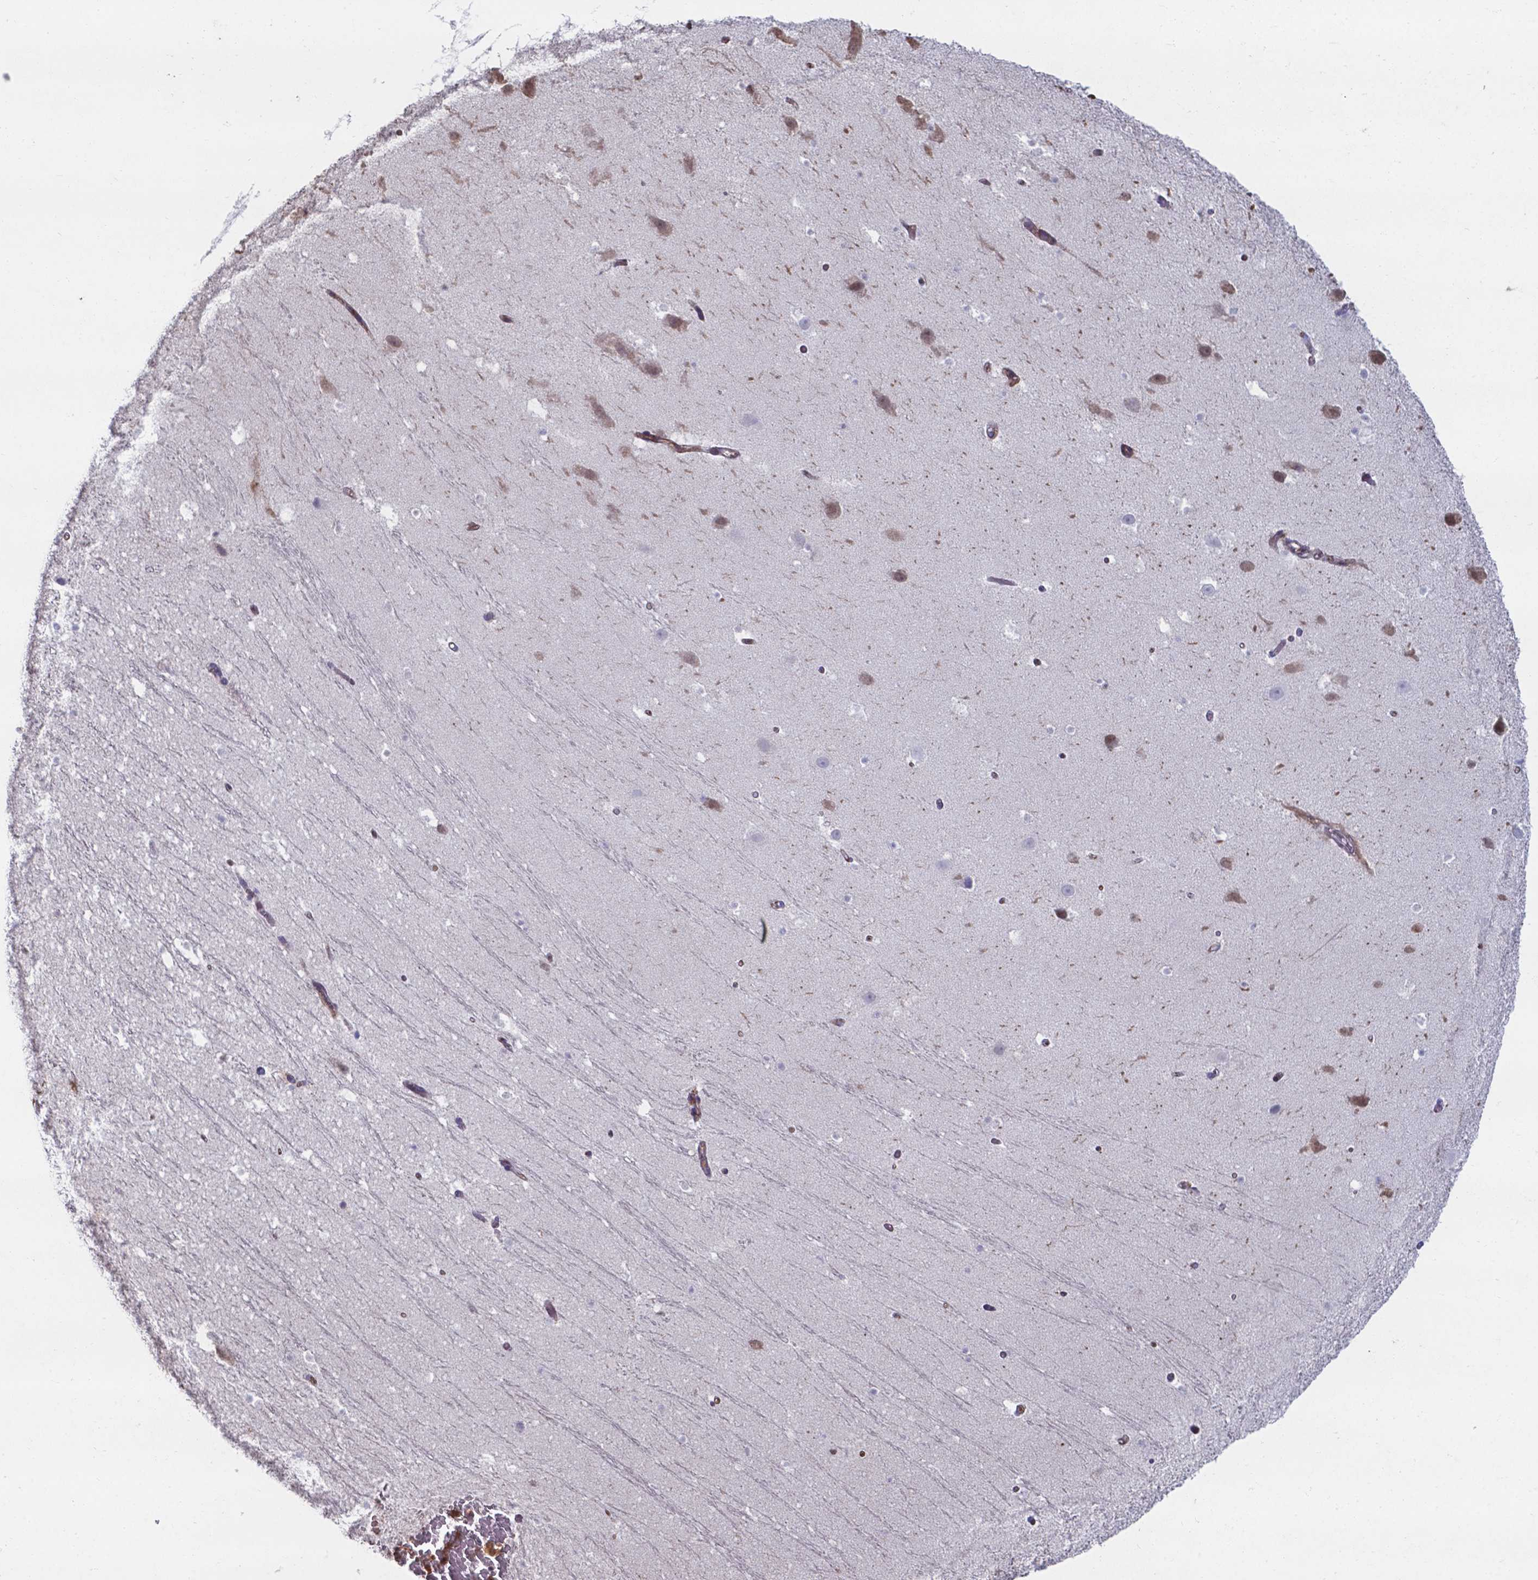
{"staining": {"intensity": "negative", "quantity": "none", "location": "none"}, "tissue": "hippocampus", "cell_type": "Glial cells", "image_type": "normal", "snomed": [{"axis": "morphology", "description": "Normal tissue, NOS"}, {"axis": "topography", "description": "Hippocampus"}], "caption": "Glial cells are negative for protein expression in benign human hippocampus. (Brightfield microscopy of DAB (3,3'-diaminobenzidine) immunohistochemistry (IHC) at high magnification).", "gene": "SERPINA1", "patient": {"sex": "male", "age": 26}}